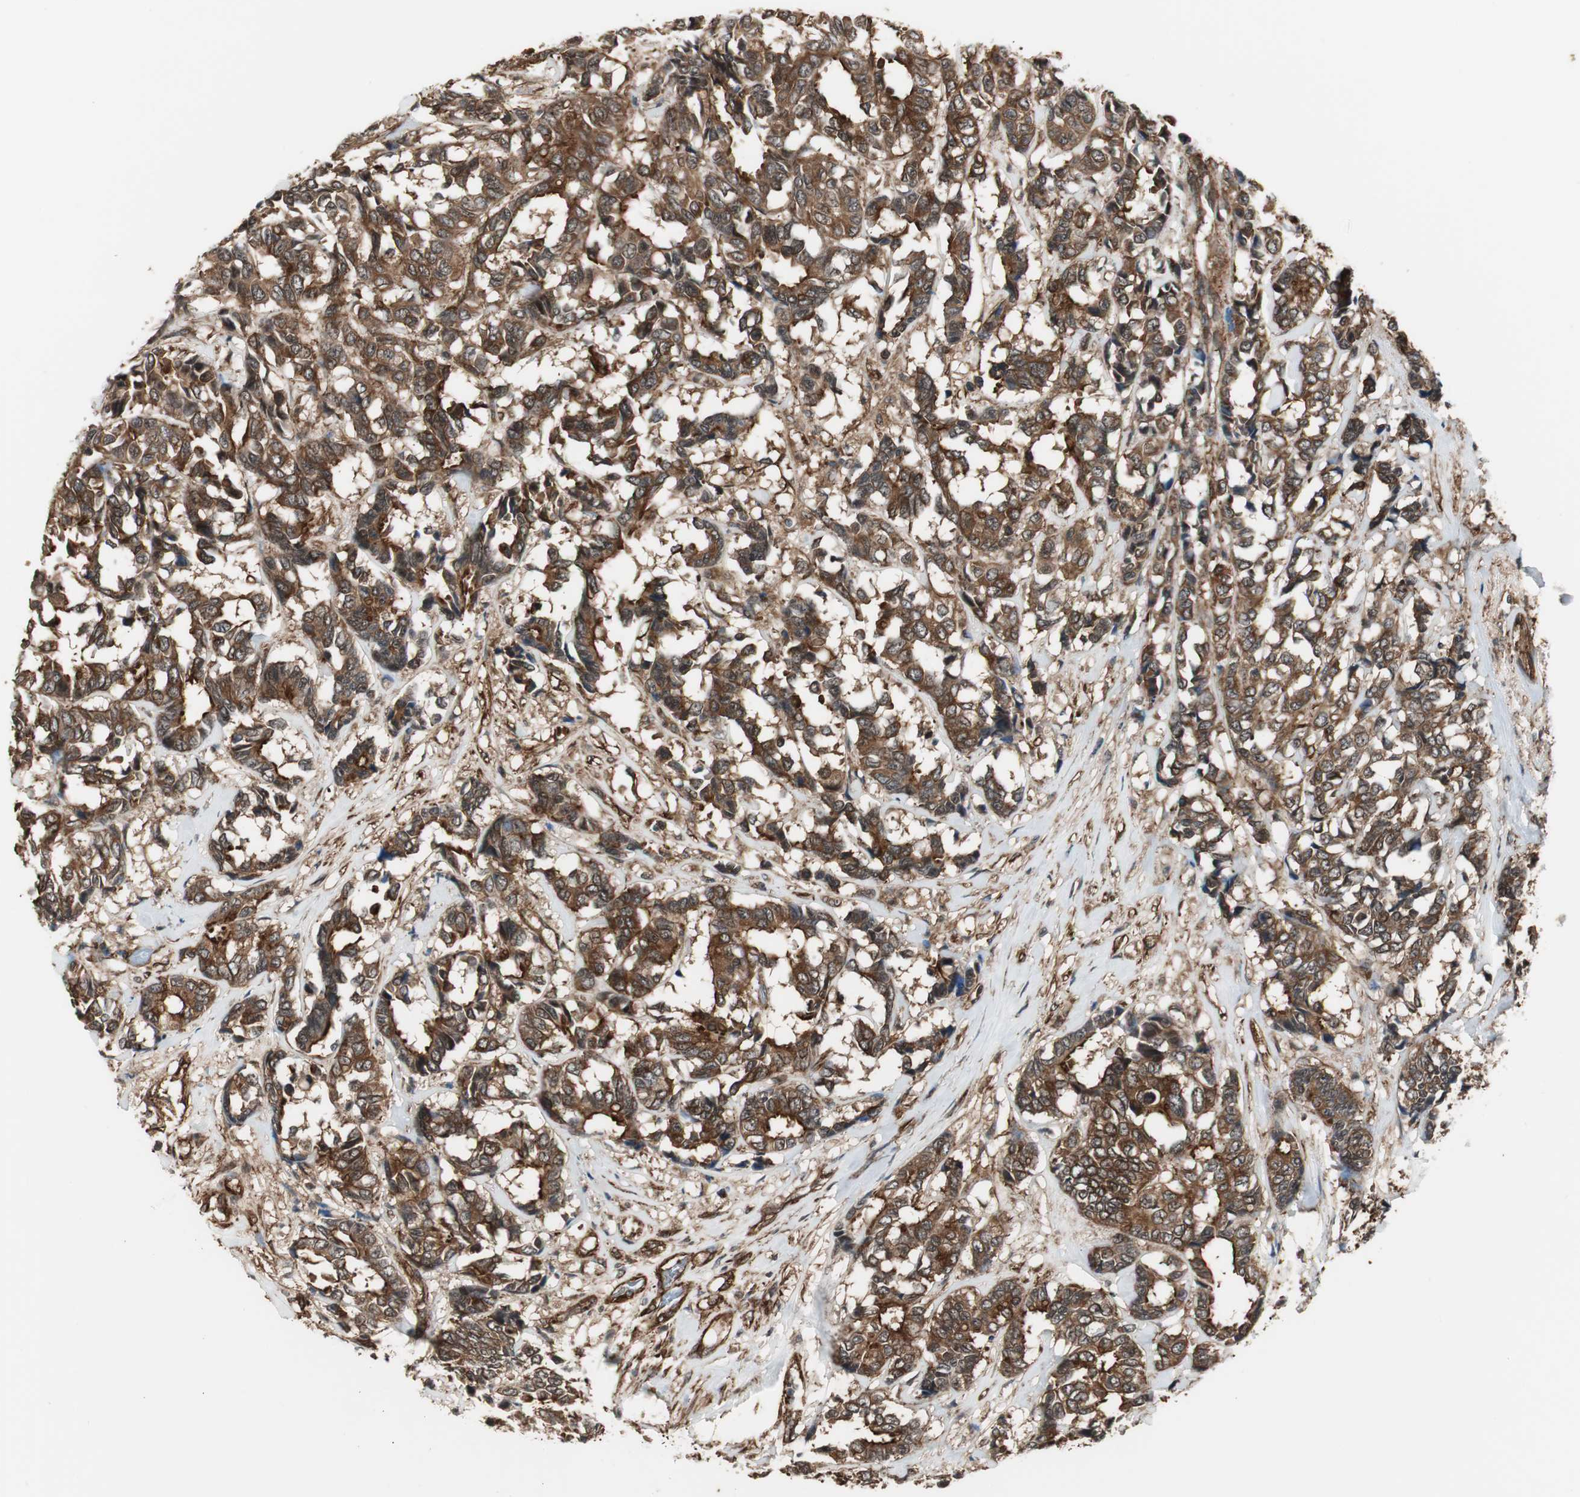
{"staining": {"intensity": "strong", "quantity": ">75%", "location": "cytoplasmic/membranous"}, "tissue": "breast cancer", "cell_type": "Tumor cells", "image_type": "cancer", "snomed": [{"axis": "morphology", "description": "Duct carcinoma"}, {"axis": "topography", "description": "Breast"}], "caption": "DAB (3,3'-diaminobenzidine) immunohistochemical staining of breast cancer reveals strong cytoplasmic/membranous protein positivity in about >75% of tumor cells.", "gene": "PTPN11", "patient": {"sex": "female", "age": 87}}